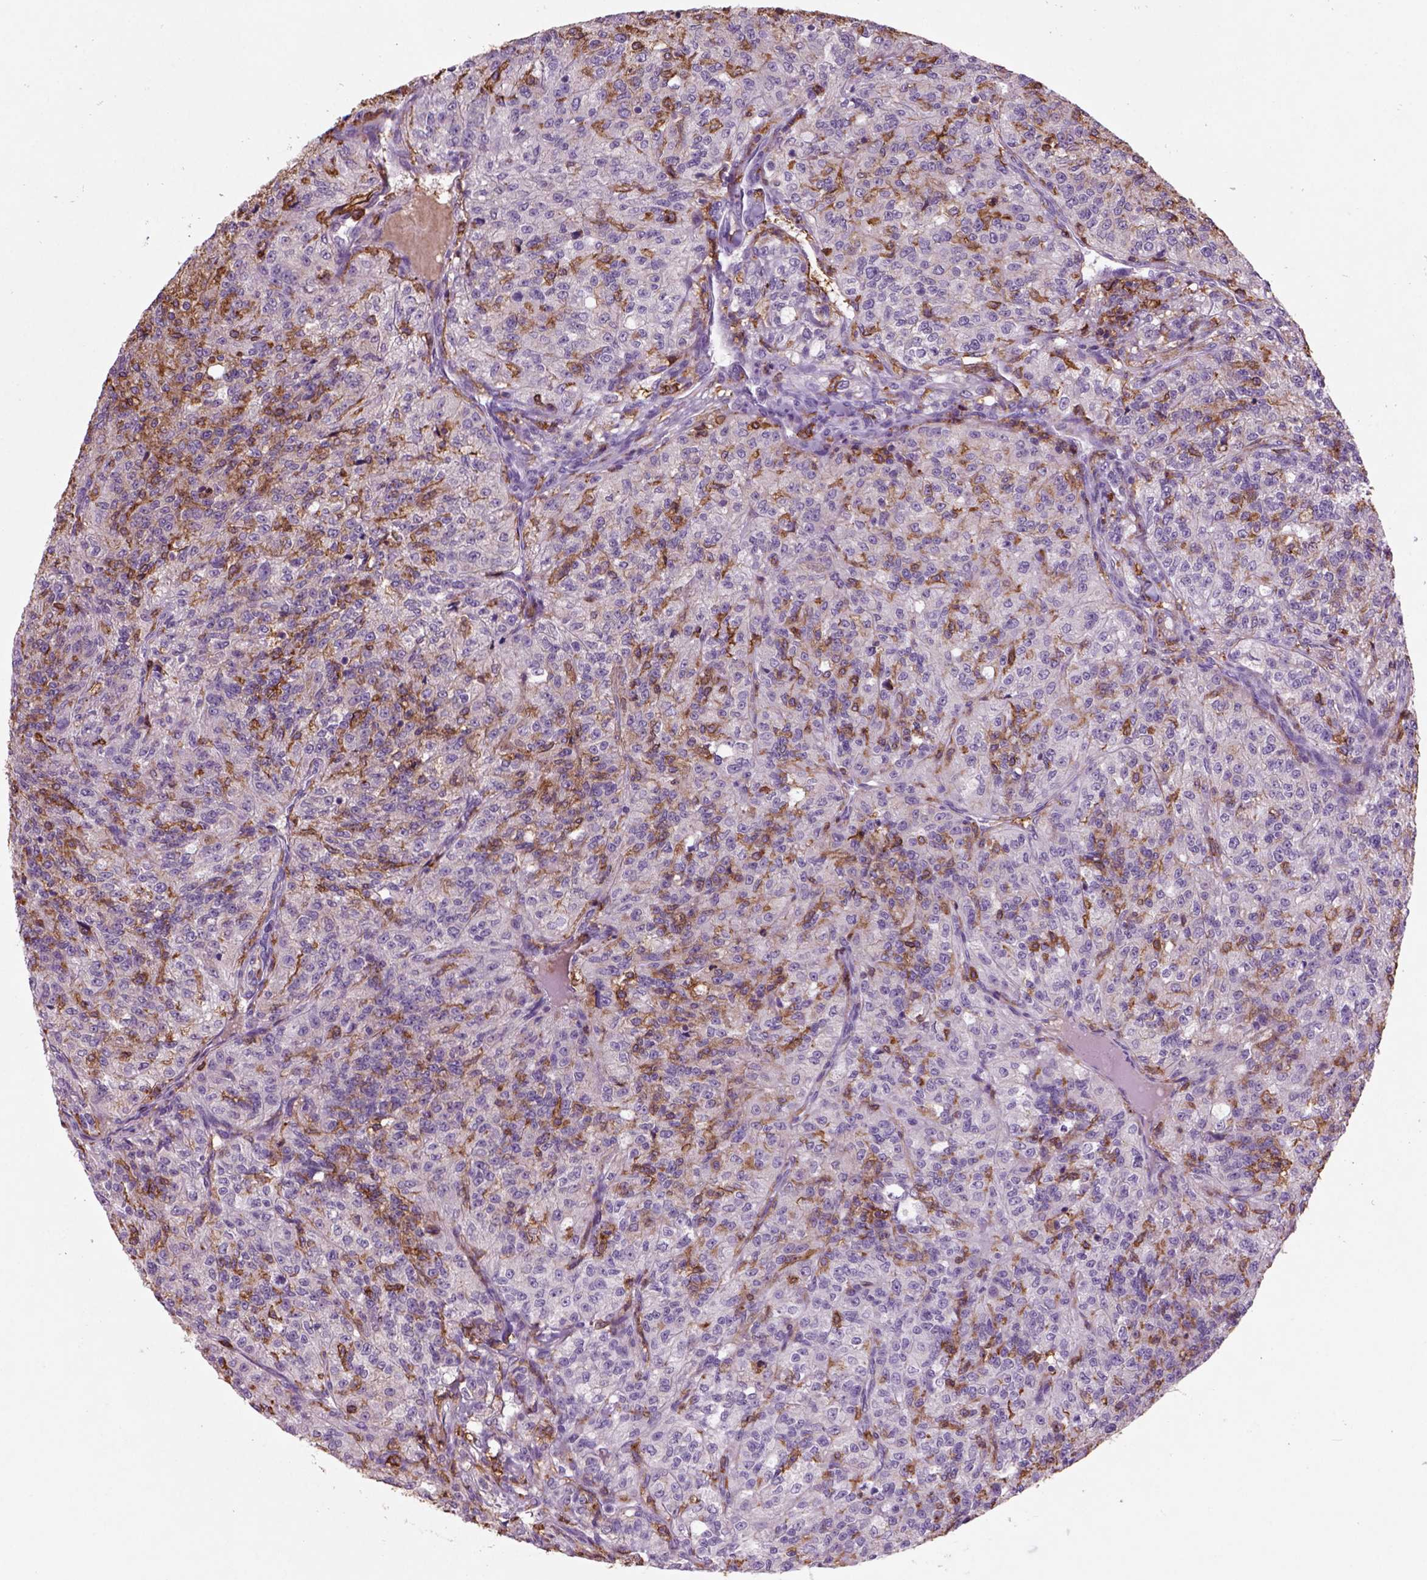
{"staining": {"intensity": "negative", "quantity": "none", "location": "none"}, "tissue": "renal cancer", "cell_type": "Tumor cells", "image_type": "cancer", "snomed": [{"axis": "morphology", "description": "Adenocarcinoma, NOS"}, {"axis": "topography", "description": "Kidney"}], "caption": "This is a histopathology image of immunohistochemistry (IHC) staining of adenocarcinoma (renal), which shows no positivity in tumor cells.", "gene": "CD14", "patient": {"sex": "female", "age": 63}}